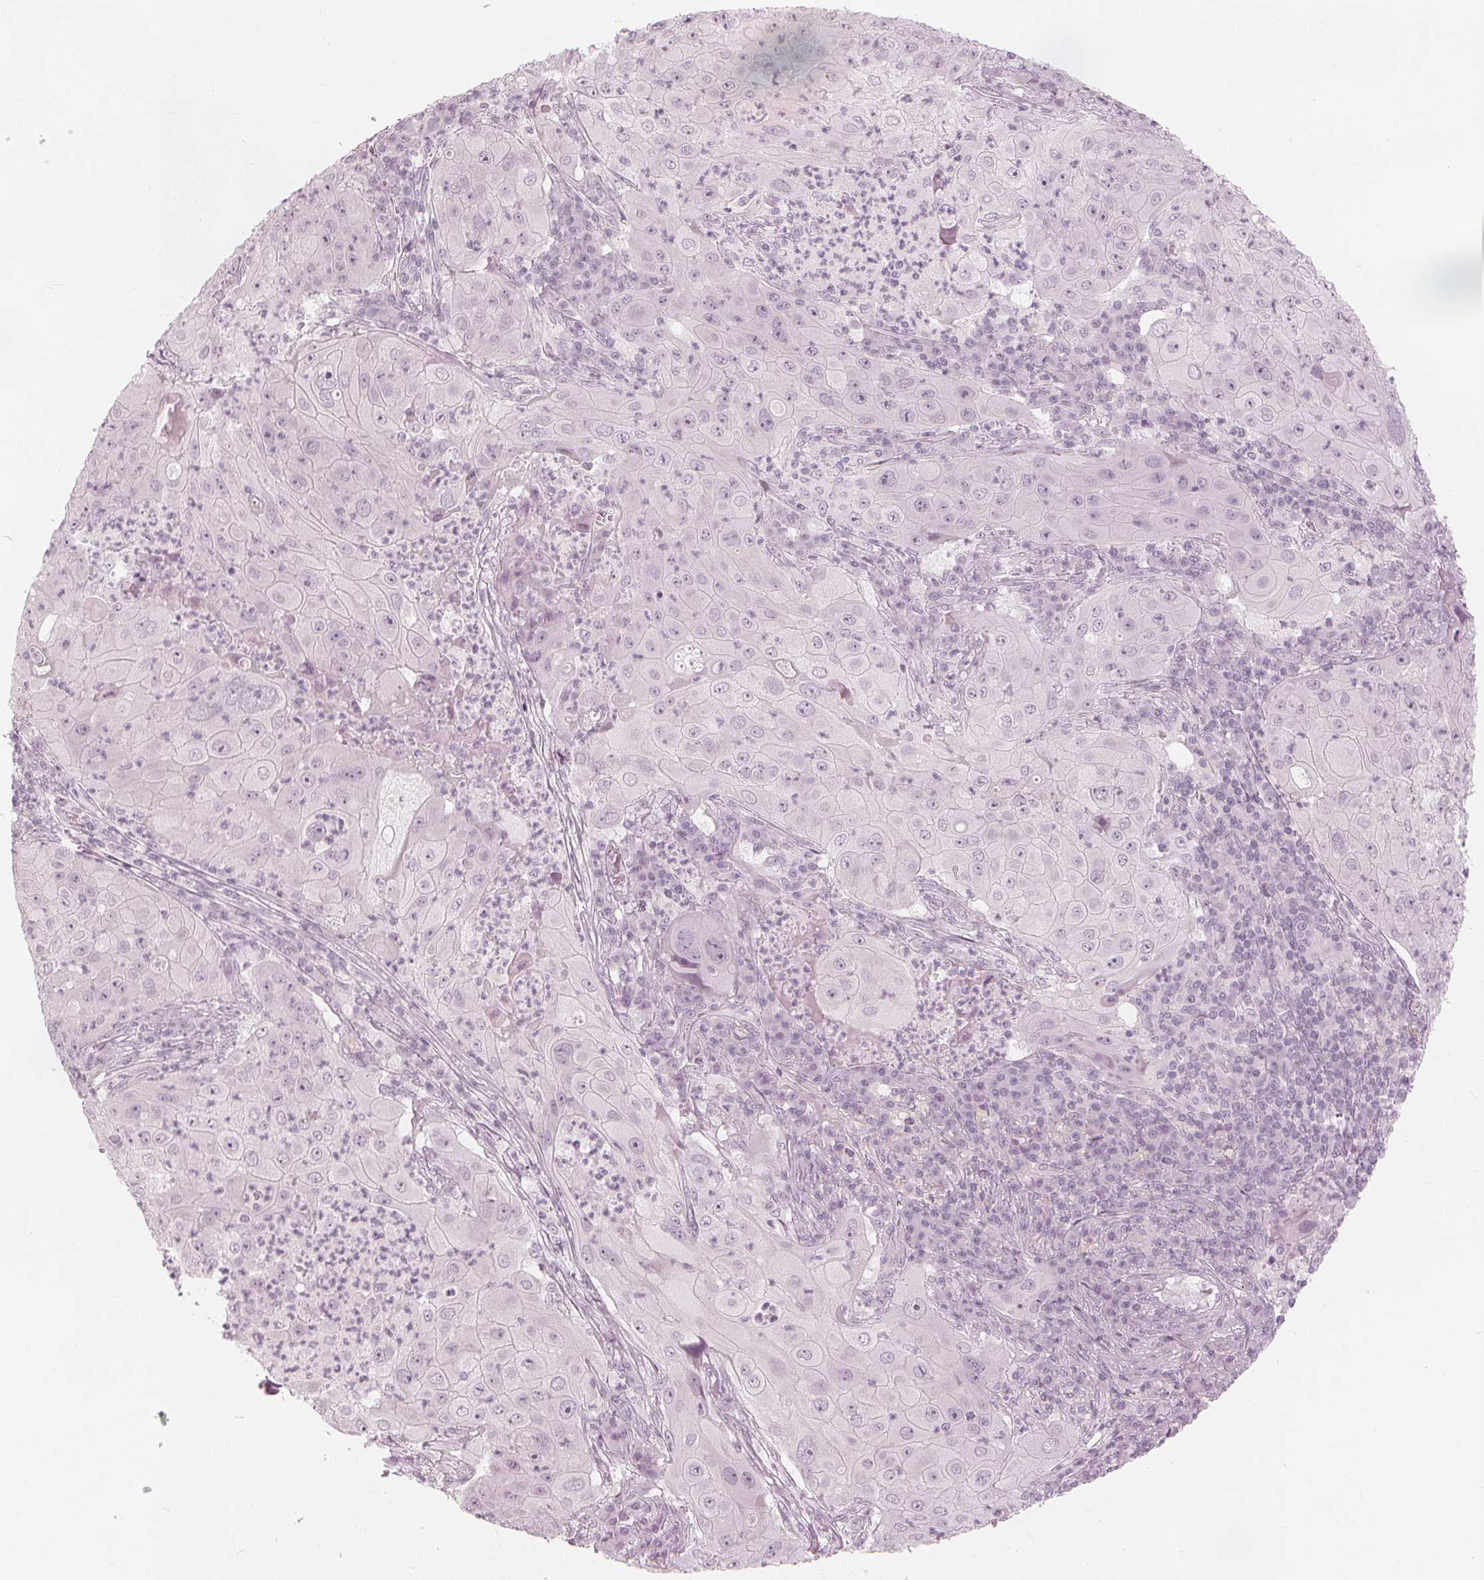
{"staining": {"intensity": "negative", "quantity": "none", "location": "none"}, "tissue": "lung cancer", "cell_type": "Tumor cells", "image_type": "cancer", "snomed": [{"axis": "morphology", "description": "Squamous cell carcinoma, NOS"}, {"axis": "topography", "description": "Lung"}], "caption": "IHC of squamous cell carcinoma (lung) exhibits no positivity in tumor cells. (Stains: DAB immunohistochemistry (IHC) with hematoxylin counter stain, Microscopy: brightfield microscopy at high magnification).", "gene": "PAEP", "patient": {"sex": "female", "age": 59}}